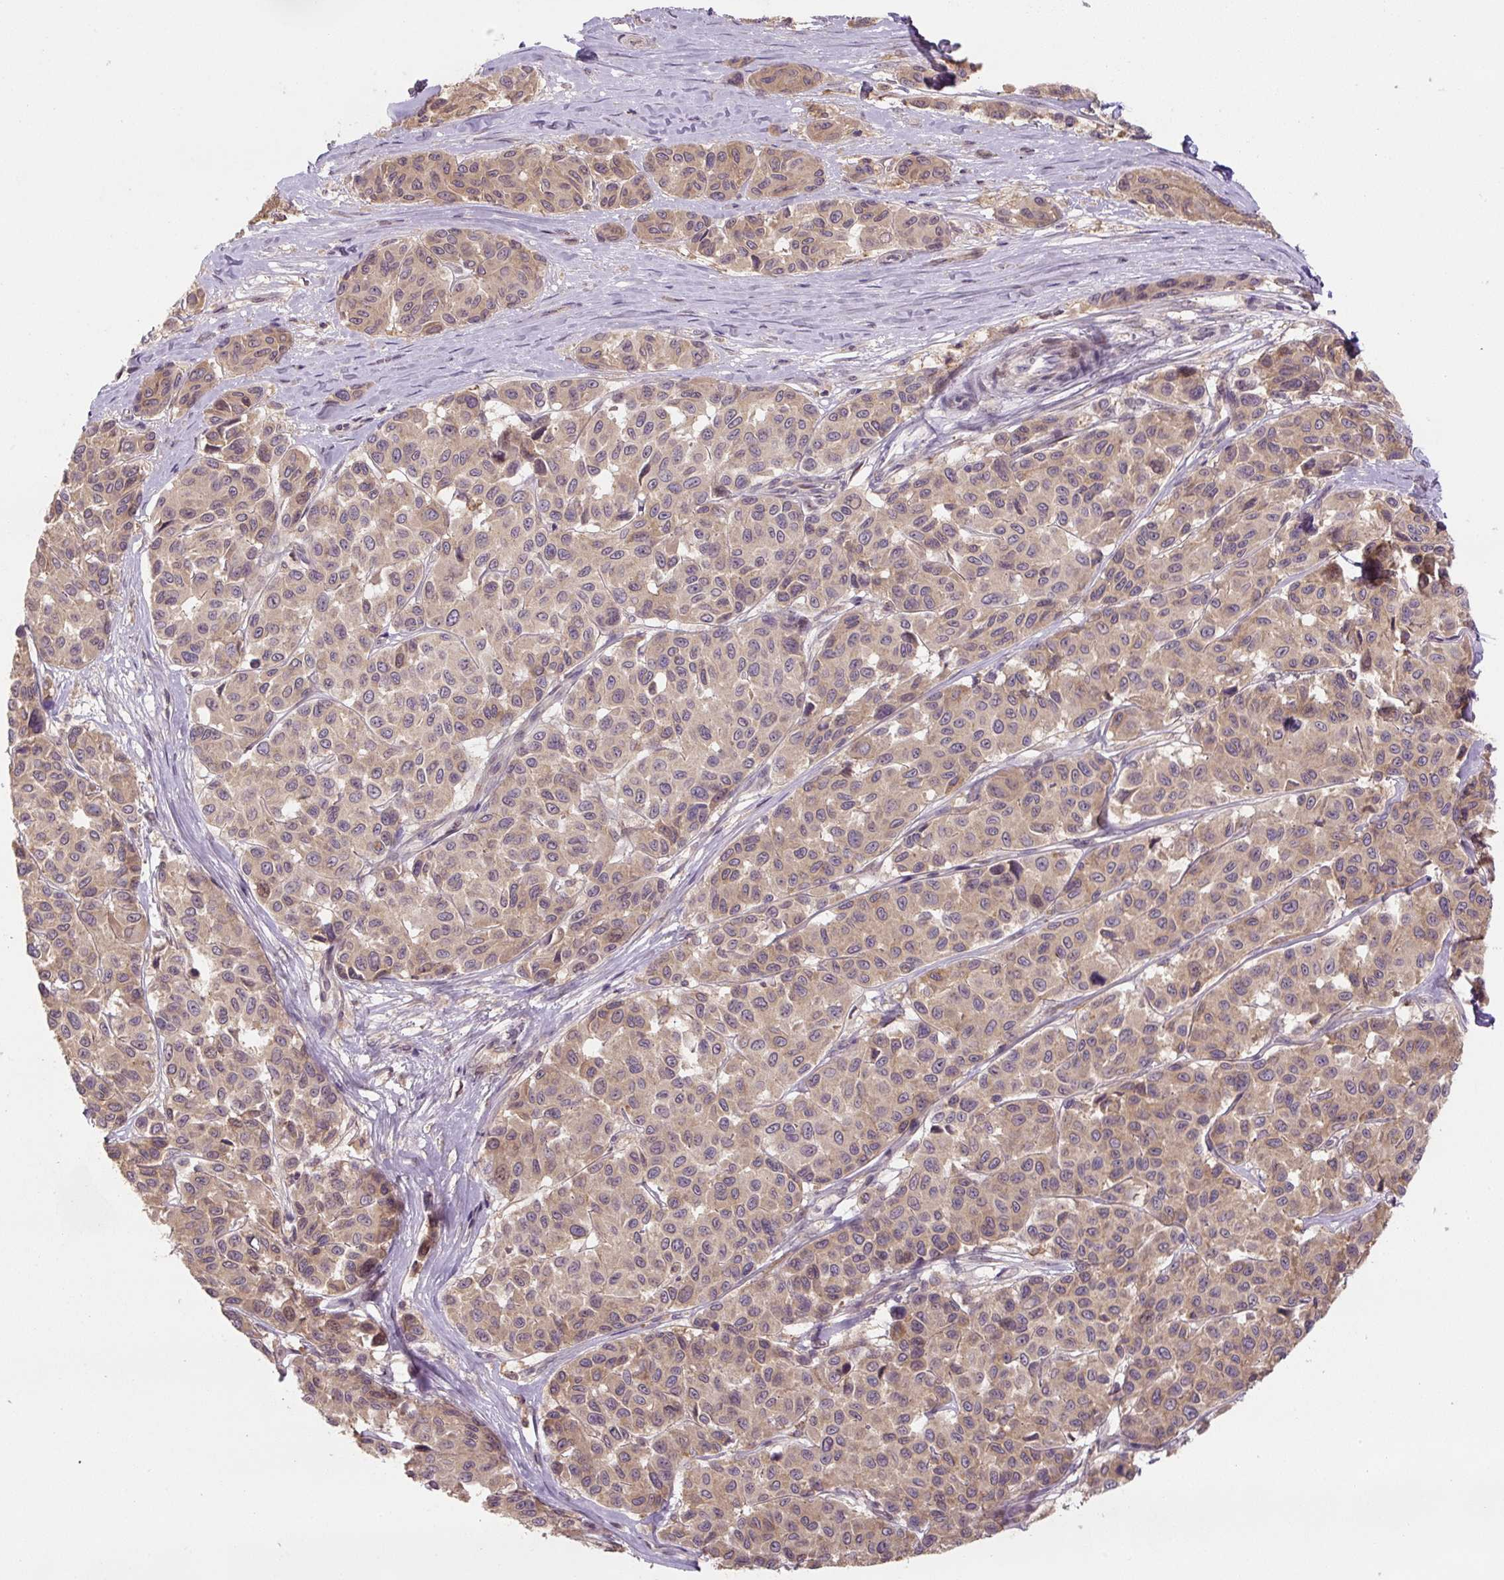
{"staining": {"intensity": "moderate", "quantity": "25%-75%", "location": "cytoplasmic/membranous"}, "tissue": "melanoma", "cell_type": "Tumor cells", "image_type": "cancer", "snomed": [{"axis": "morphology", "description": "Malignant melanoma, NOS"}, {"axis": "topography", "description": "Skin"}], "caption": "Malignant melanoma was stained to show a protein in brown. There is medium levels of moderate cytoplasmic/membranous expression in approximately 25%-75% of tumor cells.", "gene": "C2orf73", "patient": {"sex": "female", "age": 66}}